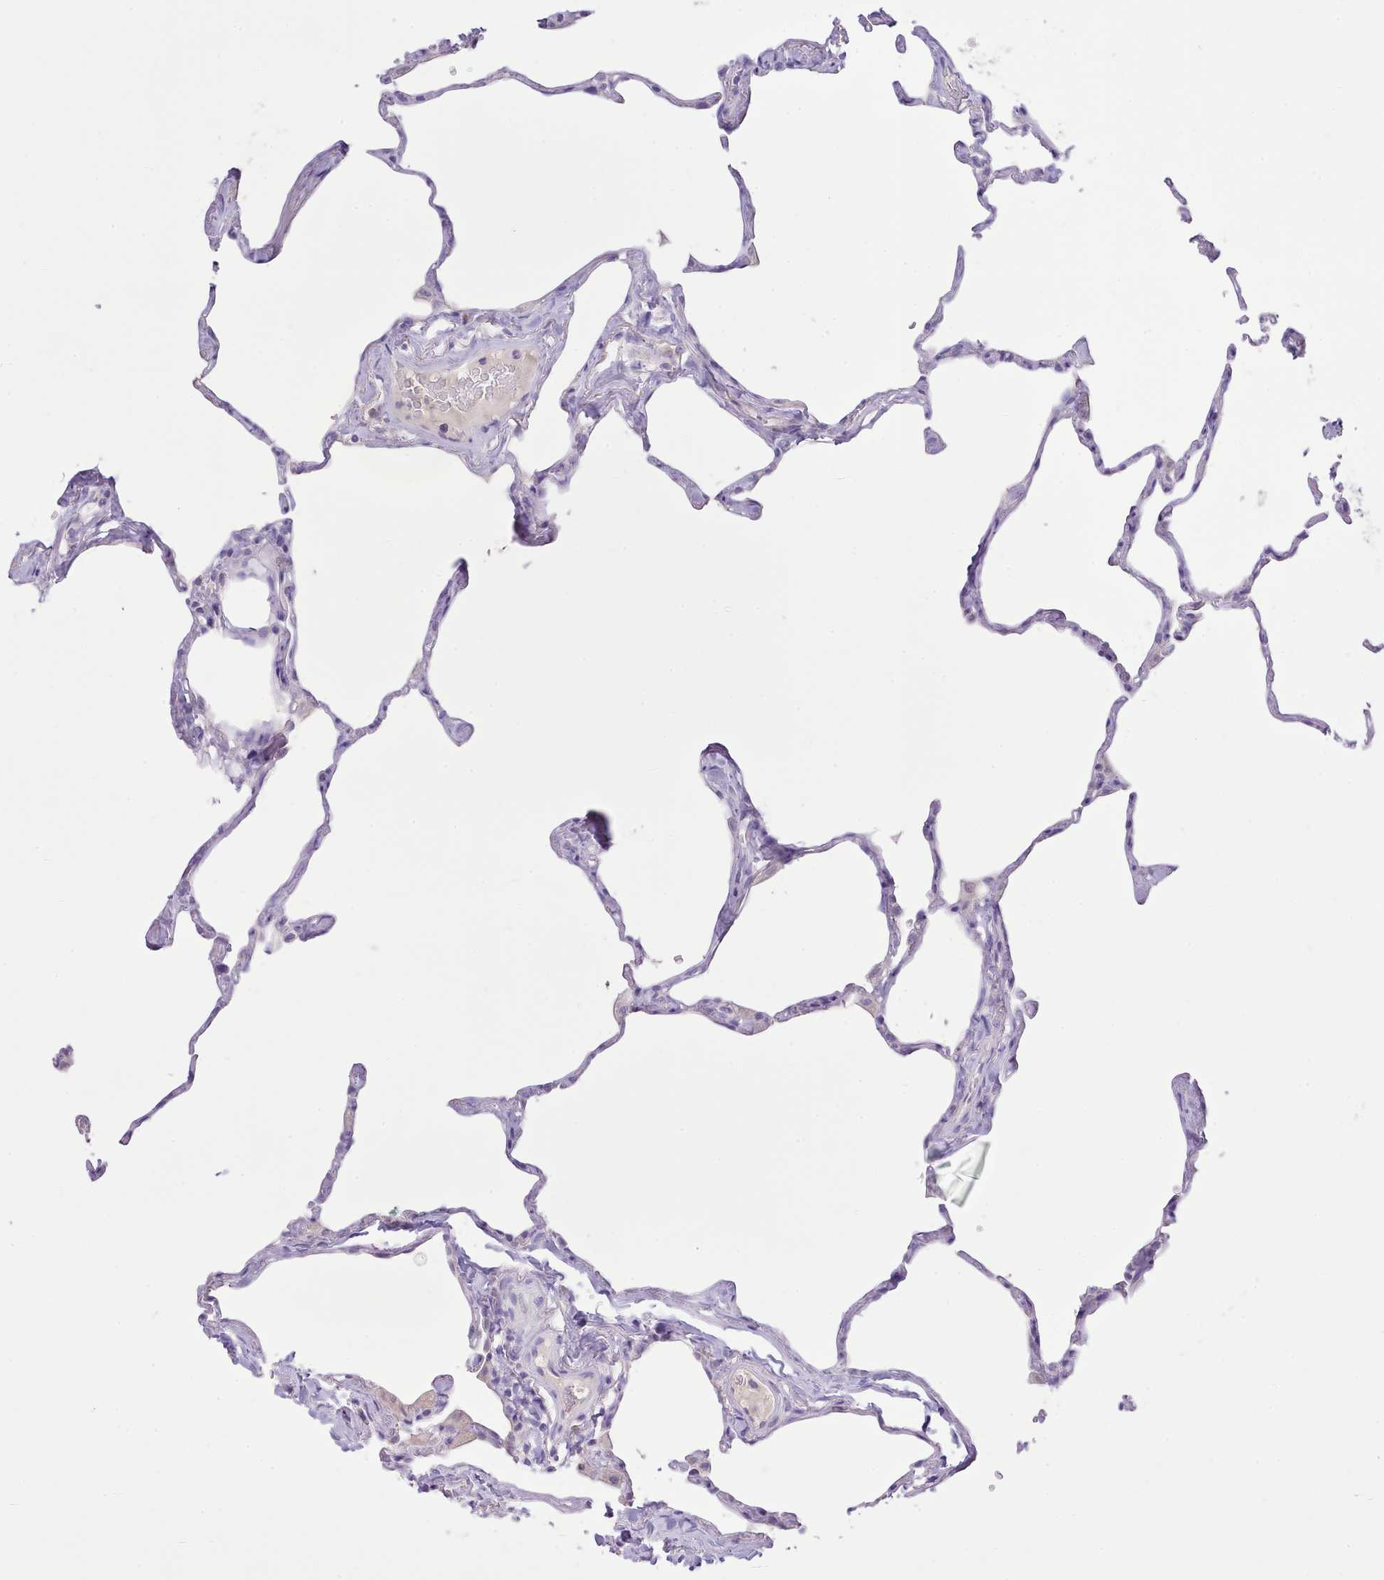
{"staining": {"intensity": "negative", "quantity": "none", "location": "none"}, "tissue": "lung", "cell_type": "Alveolar cells", "image_type": "normal", "snomed": [{"axis": "morphology", "description": "Normal tissue, NOS"}, {"axis": "topography", "description": "Lung"}], "caption": "A high-resolution image shows immunohistochemistry (IHC) staining of normal lung, which shows no significant expression in alveolar cells. Nuclei are stained in blue.", "gene": "CCL1", "patient": {"sex": "male", "age": 65}}